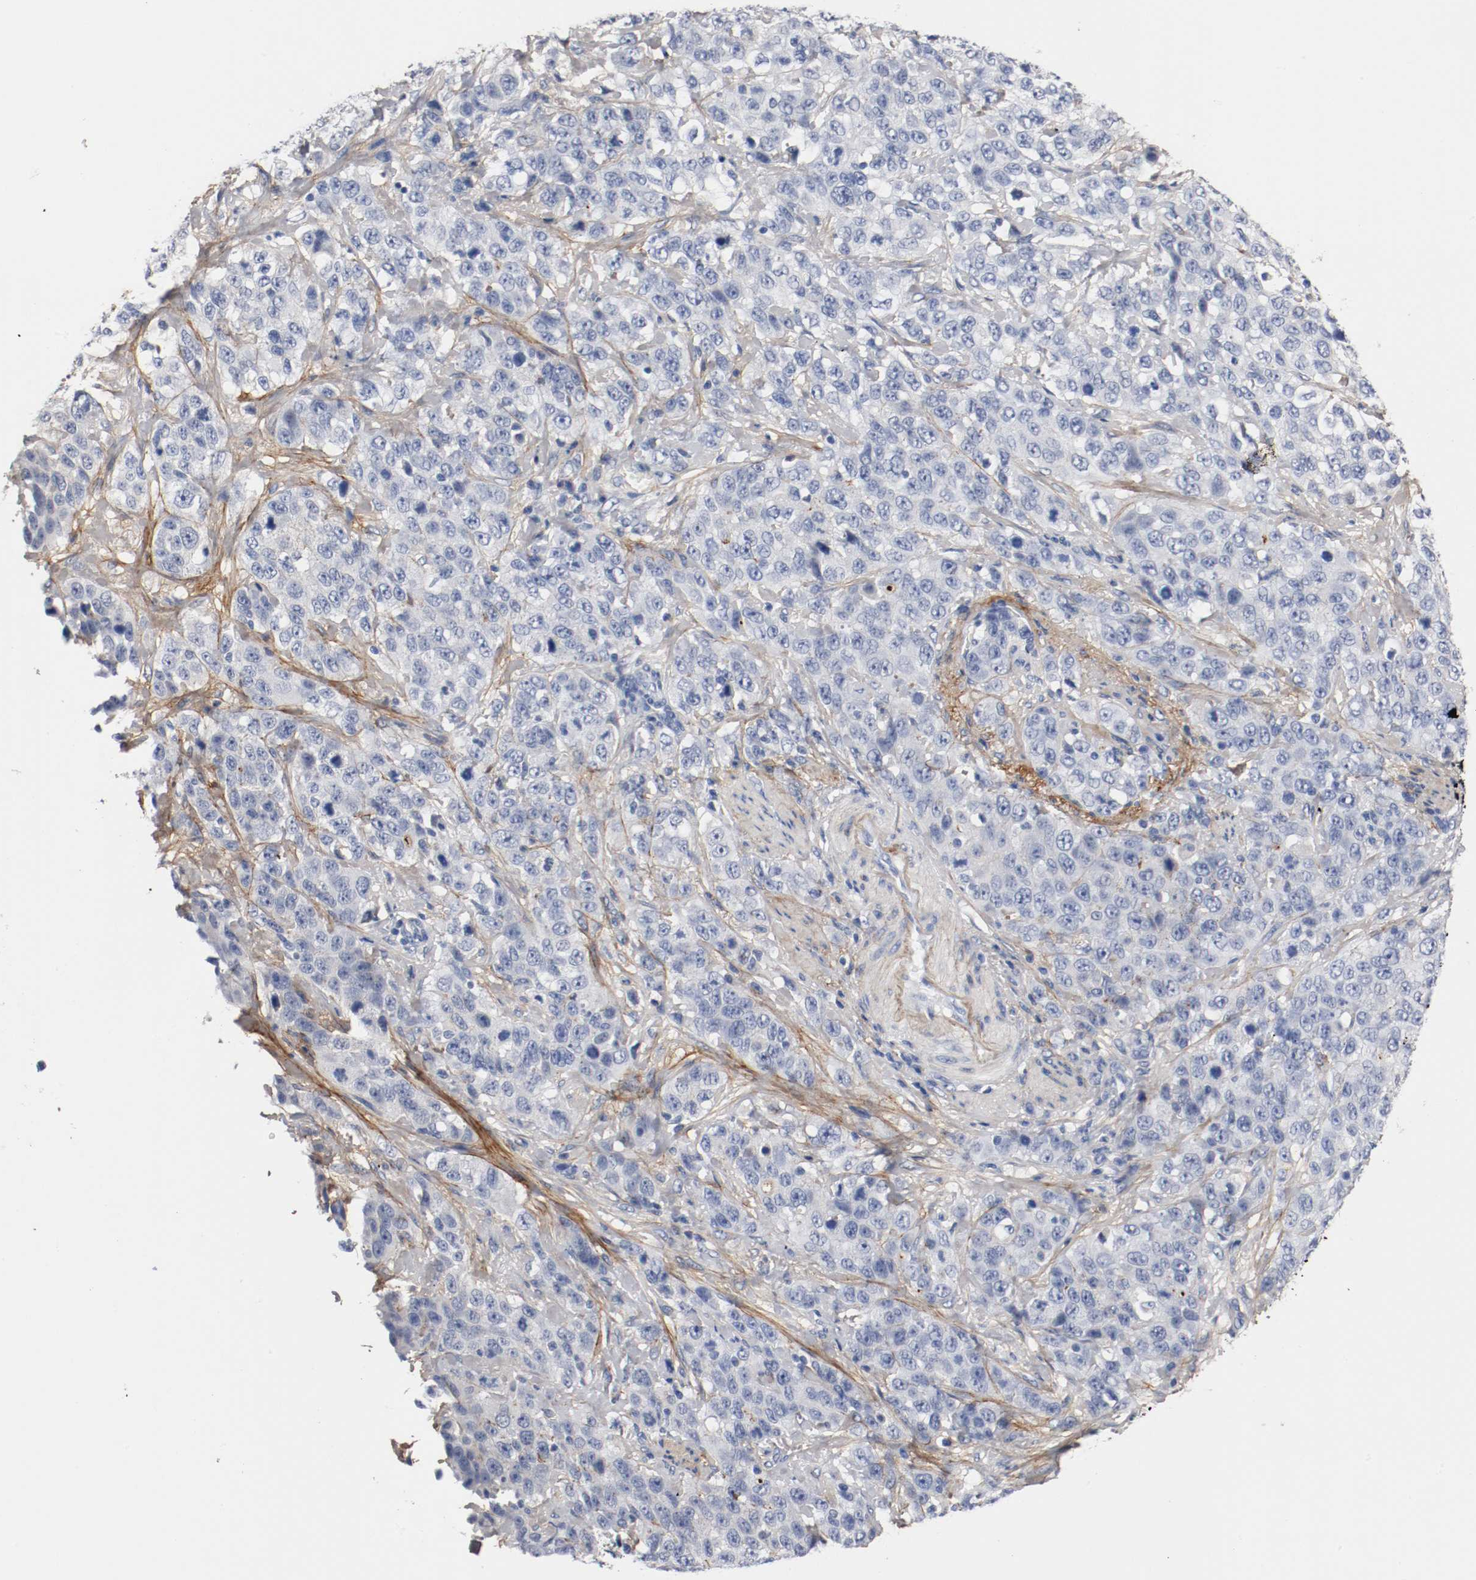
{"staining": {"intensity": "negative", "quantity": "none", "location": "none"}, "tissue": "stomach cancer", "cell_type": "Tumor cells", "image_type": "cancer", "snomed": [{"axis": "morphology", "description": "Normal tissue, NOS"}, {"axis": "morphology", "description": "Adenocarcinoma, NOS"}, {"axis": "topography", "description": "Stomach"}], "caption": "This is a micrograph of immunohistochemistry (IHC) staining of stomach cancer, which shows no expression in tumor cells.", "gene": "TNC", "patient": {"sex": "male", "age": 48}}